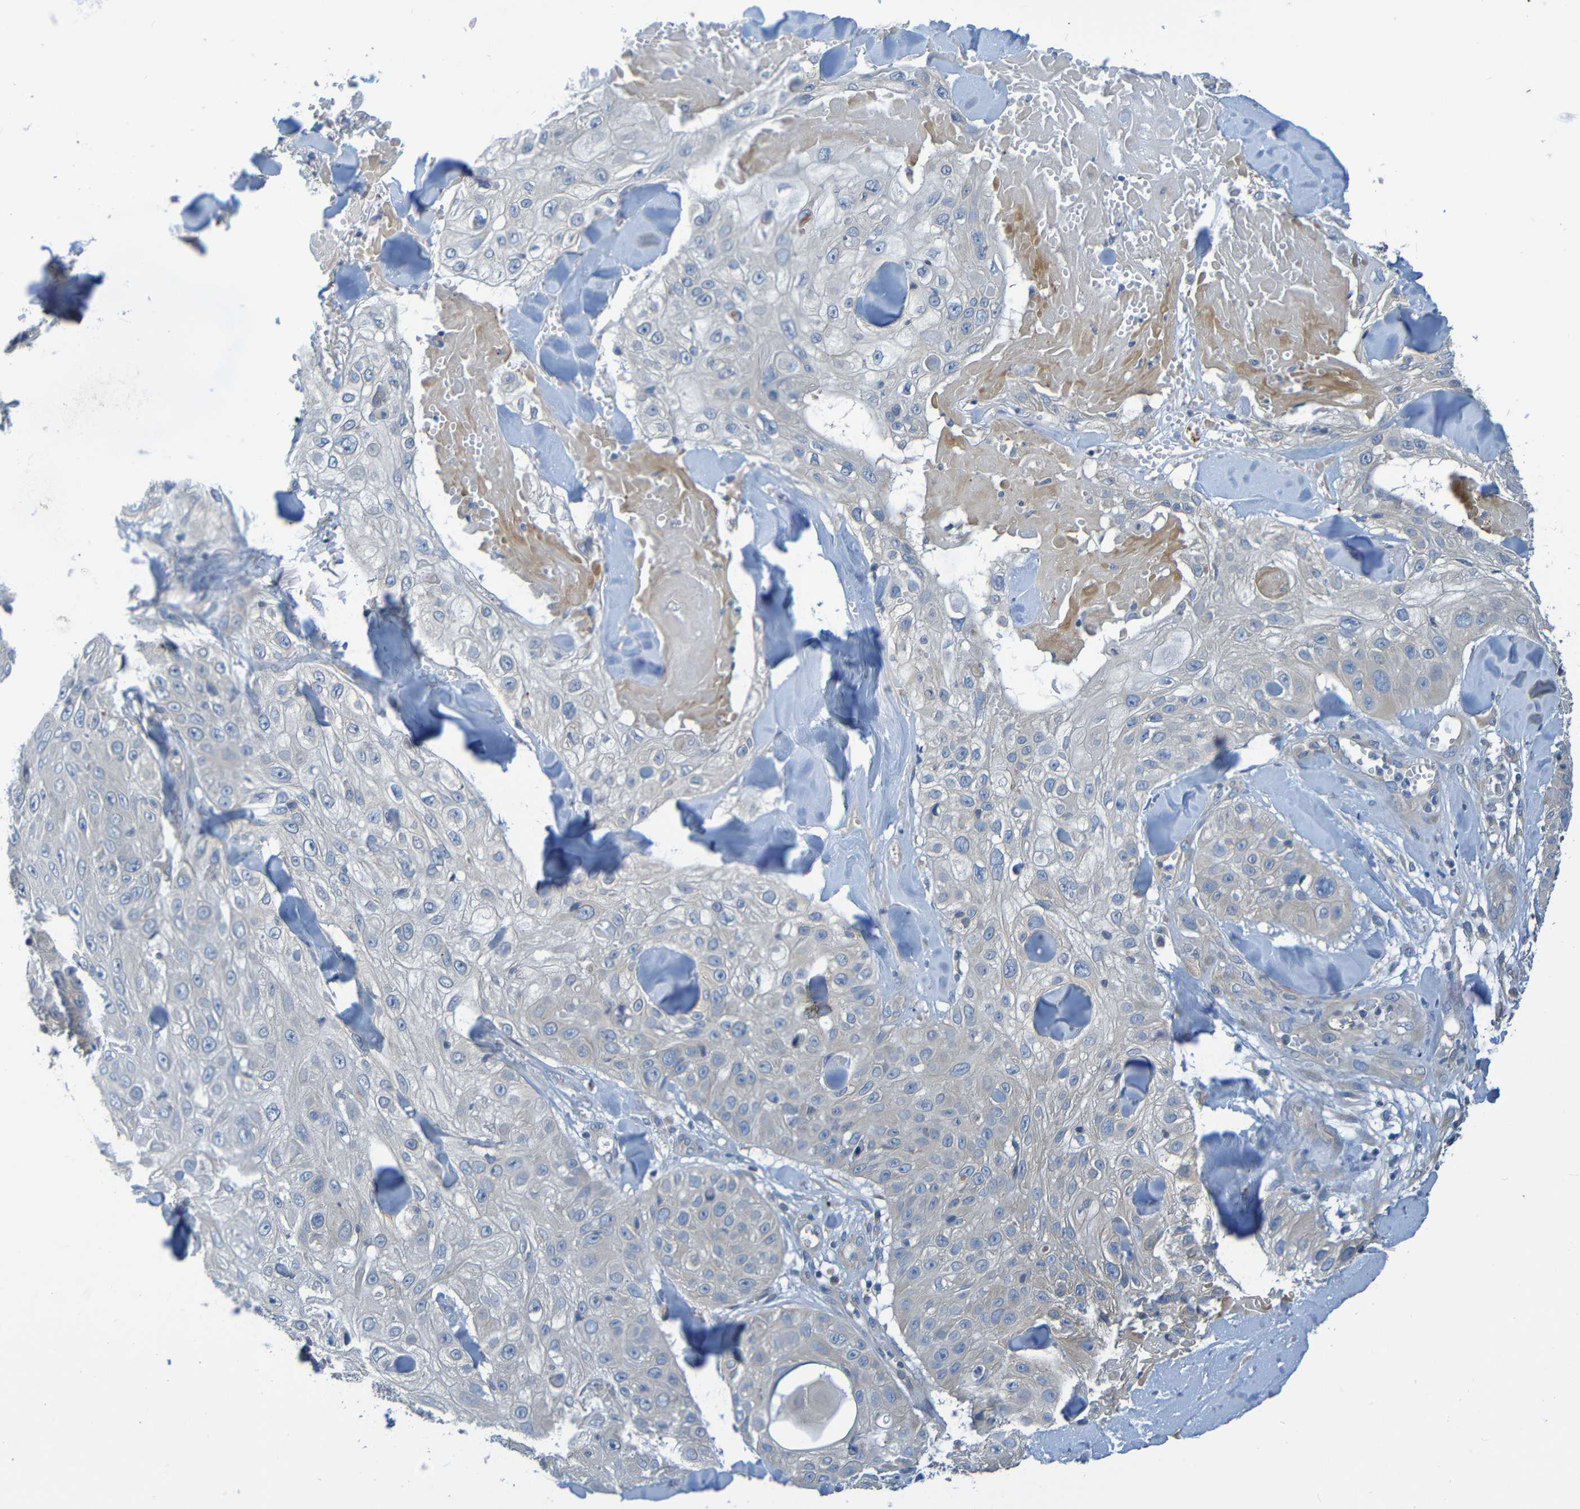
{"staining": {"intensity": "weak", "quantity": "<25%", "location": "cytoplasmic/membranous"}, "tissue": "skin cancer", "cell_type": "Tumor cells", "image_type": "cancer", "snomed": [{"axis": "morphology", "description": "Squamous cell carcinoma, NOS"}, {"axis": "topography", "description": "Skin"}], "caption": "Immunohistochemistry micrograph of neoplastic tissue: squamous cell carcinoma (skin) stained with DAB displays no significant protein positivity in tumor cells. Nuclei are stained in blue.", "gene": "CYP4F2", "patient": {"sex": "male", "age": 86}}